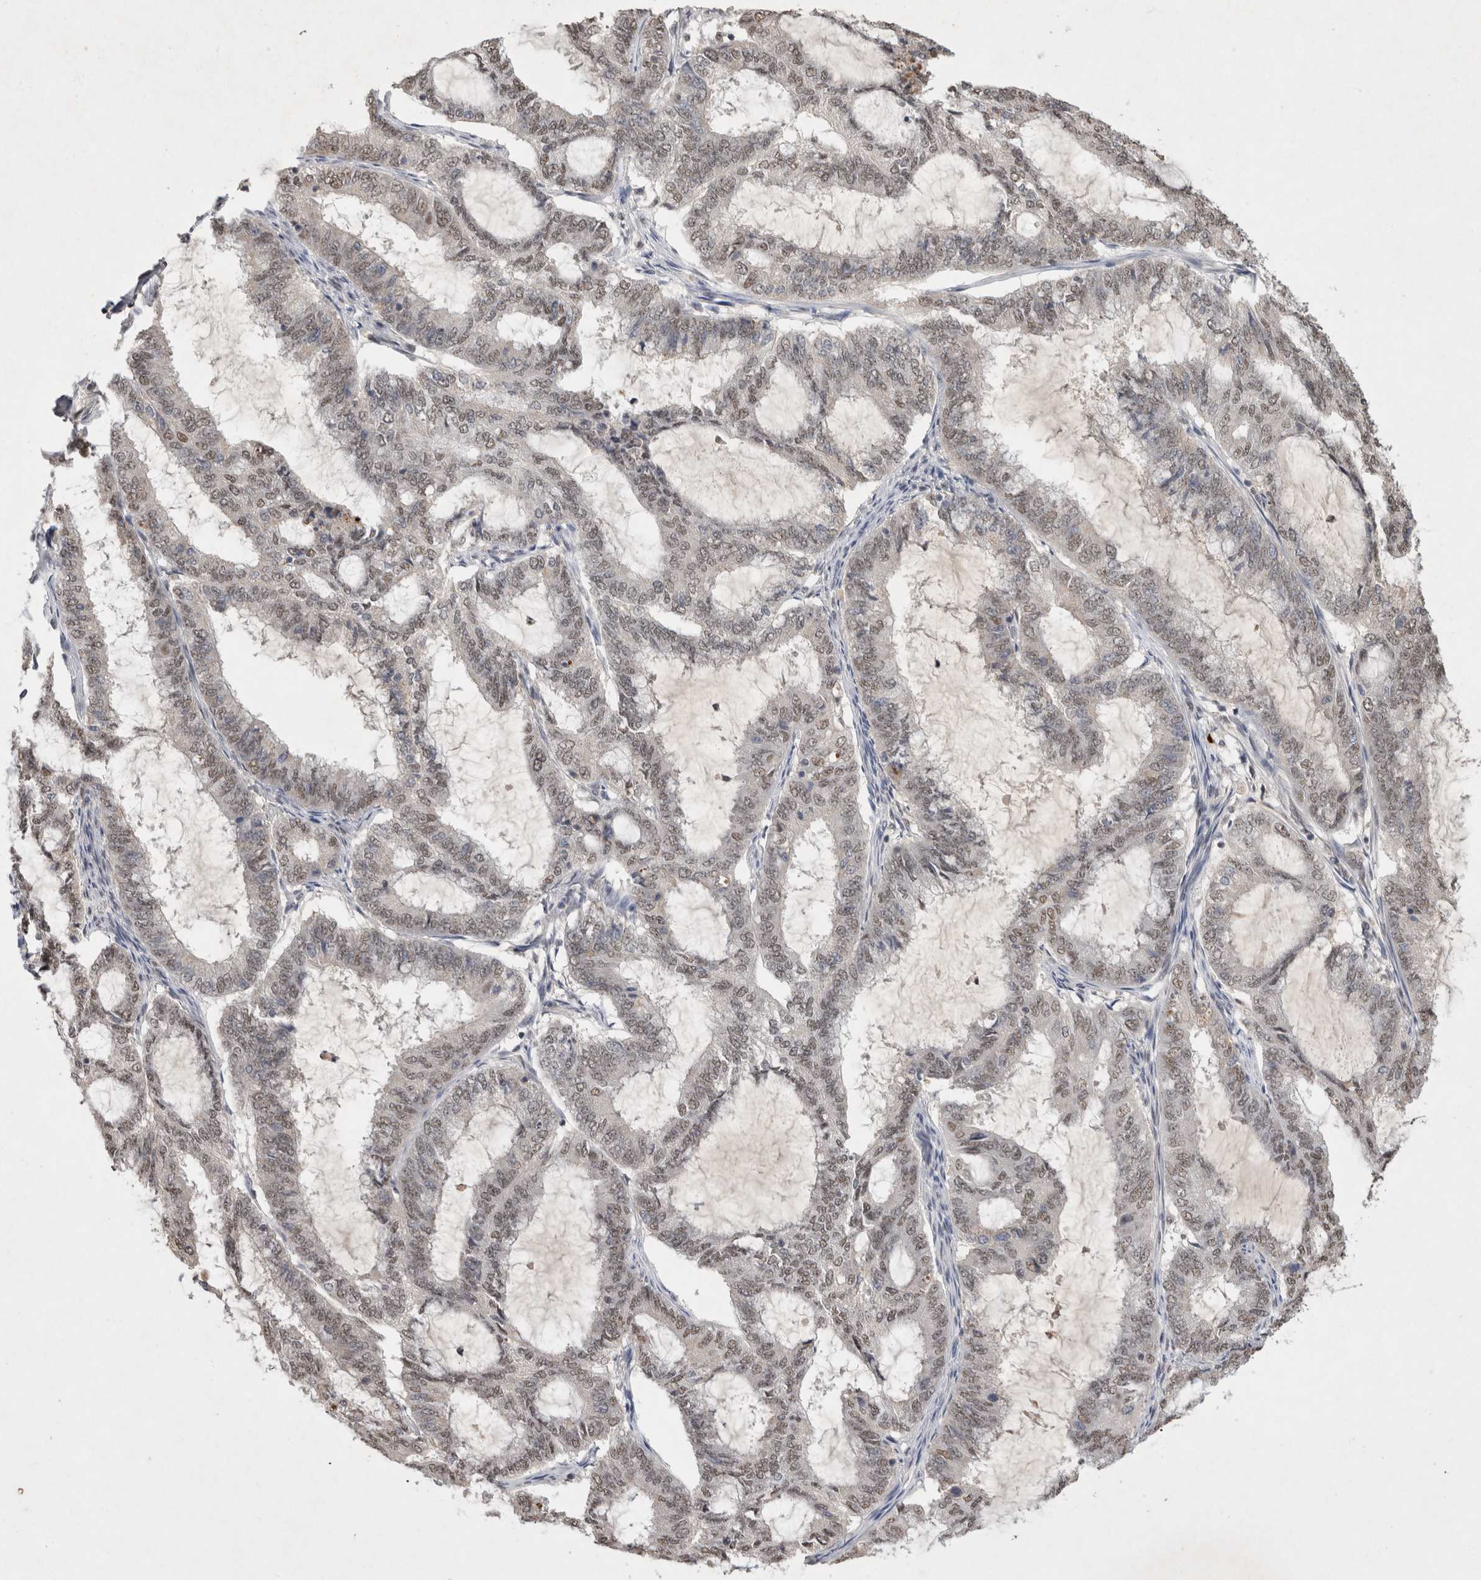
{"staining": {"intensity": "weak", "quantity": ">75%", "location": "nuclear"}, "tissue": "endometrial cancer", "cell_type": "Tumor cells", "image_type": "cancer", "snomed": [{"axis": "morphology", "description": "Adenocarcinoma, NOS"}, {"axis": "topography", "description": "Endometrium"}], "caption": "This is an image of immunohistochemistry staining of endometrial adenocarcinoma, which shows weak staining in the nuclear of tumor cells.", "gene": "XRCC5", "patient": {"sex": "female", "age": 51}}